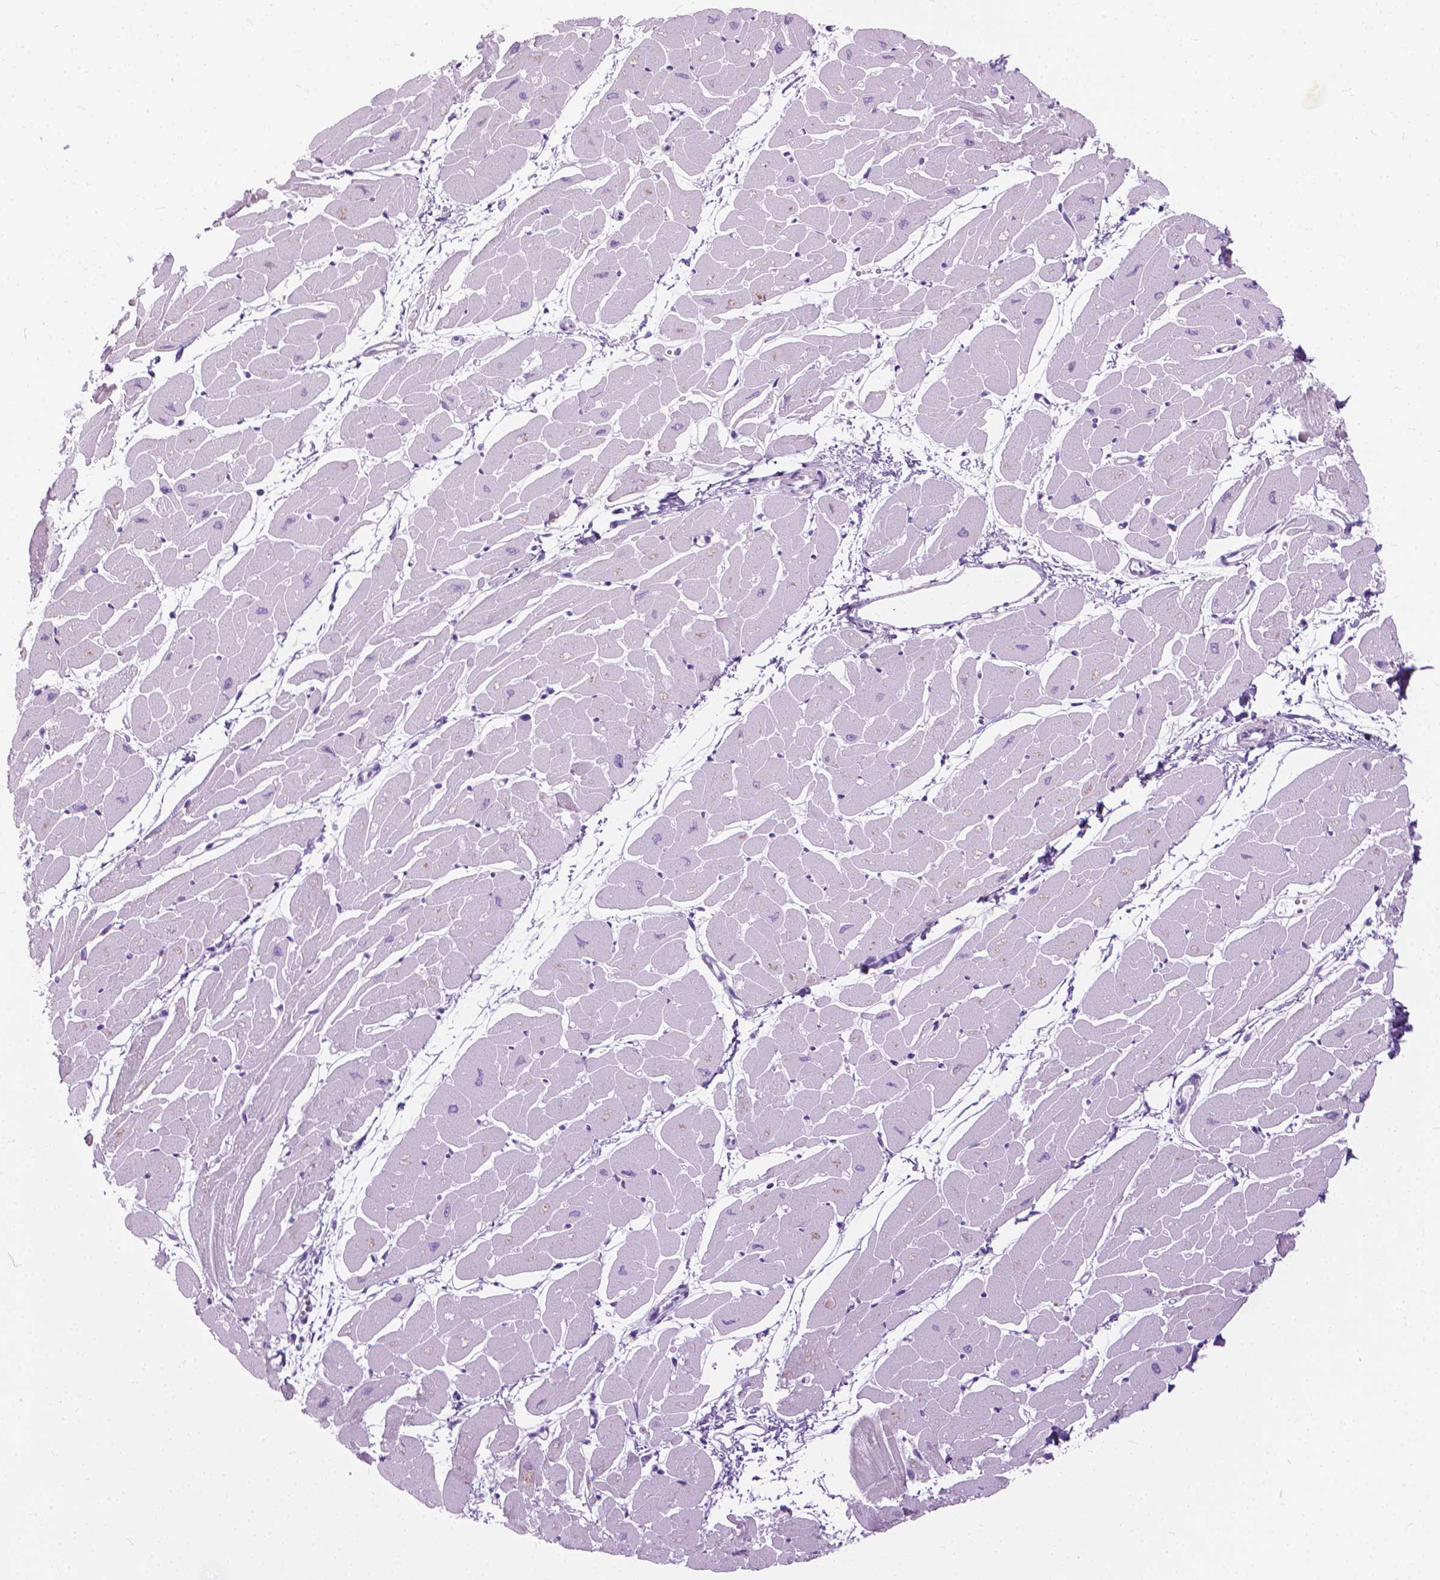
{"staining": {"intensity": "negative", "quantity": "none", "location": "none"}, "tissue": "heart muscle", "cell_type": "Cardiomyocytes", "image_type": "normal", "snomed": [{"axis": "morphology", "description": "Normal tissue, NOS"}, {"axis": "topography", "description": "Heart"}], "caption": "This photomicrograph is of normal heart muscle stained with immunohistochemistry to label a protein in brown with the nuclei are counter-stained blue. There is no staining in cardiomyocytes. (DAB (3,3'-diaminobenzidine) immunohistochemistry visualized using brightfield microscopy, high magnification).", "gene": "HTR2B", "patient": {"sex": "male", "age": 57}}